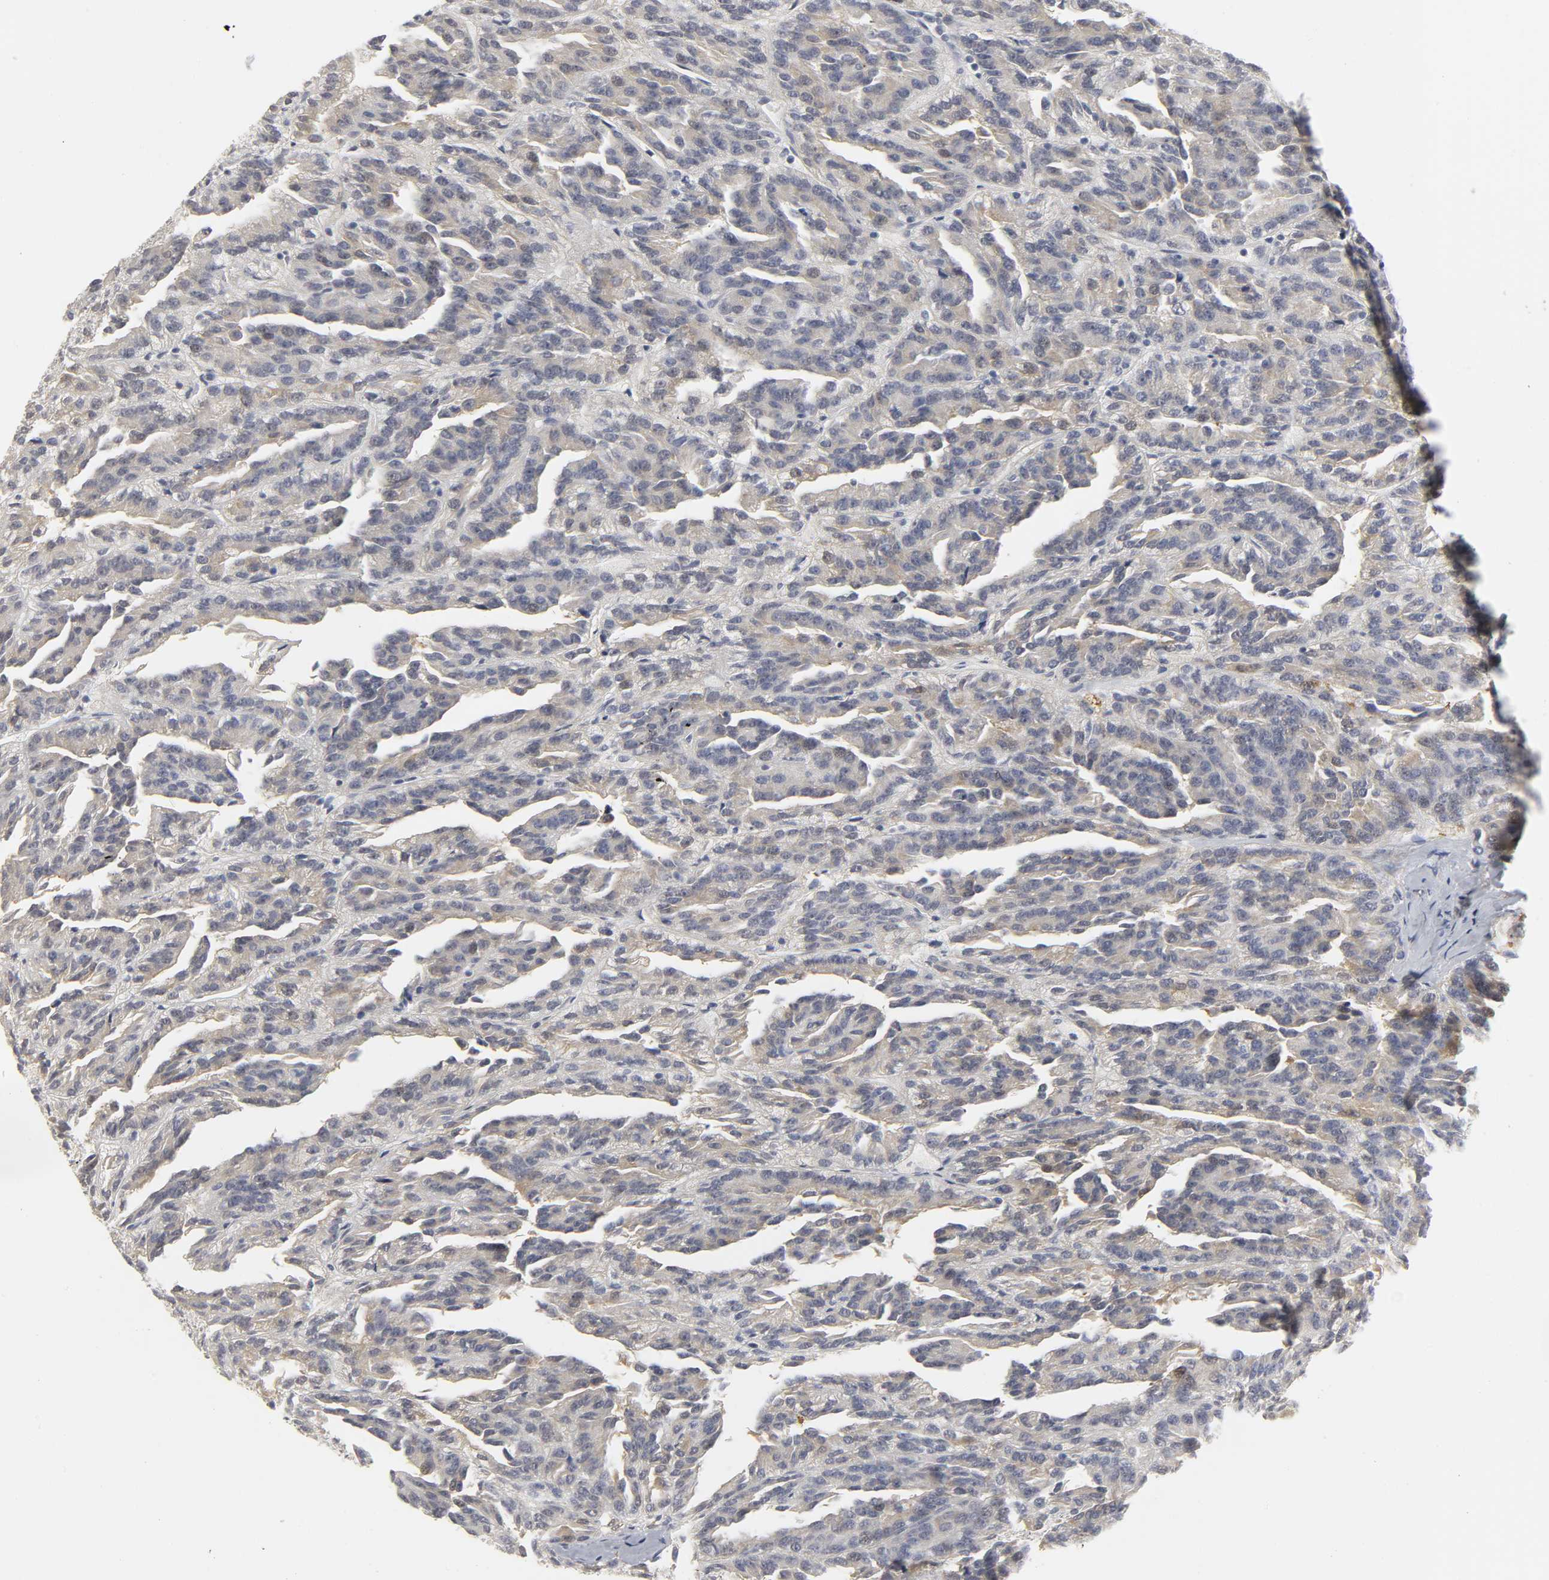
{"staining": {"intensity": "weak", "quantity": "<25%", "location": "cytoplasmic/membranous"}, "tissue": "renal cancer", "cell_type": "Tumor cells", "image_type": "cancer", "snomed": [{"axis": "morphology", "description": "Adenocarcinoma, NOS"}, {"axis": "topography", "description": "Kidney"}], "caption": "Immunohistochemical staining of human renal cancer reveals no significant staining in tumor cells.", "gene": "PDLIM3", "patient": {"sex": "male", "age": 46}}